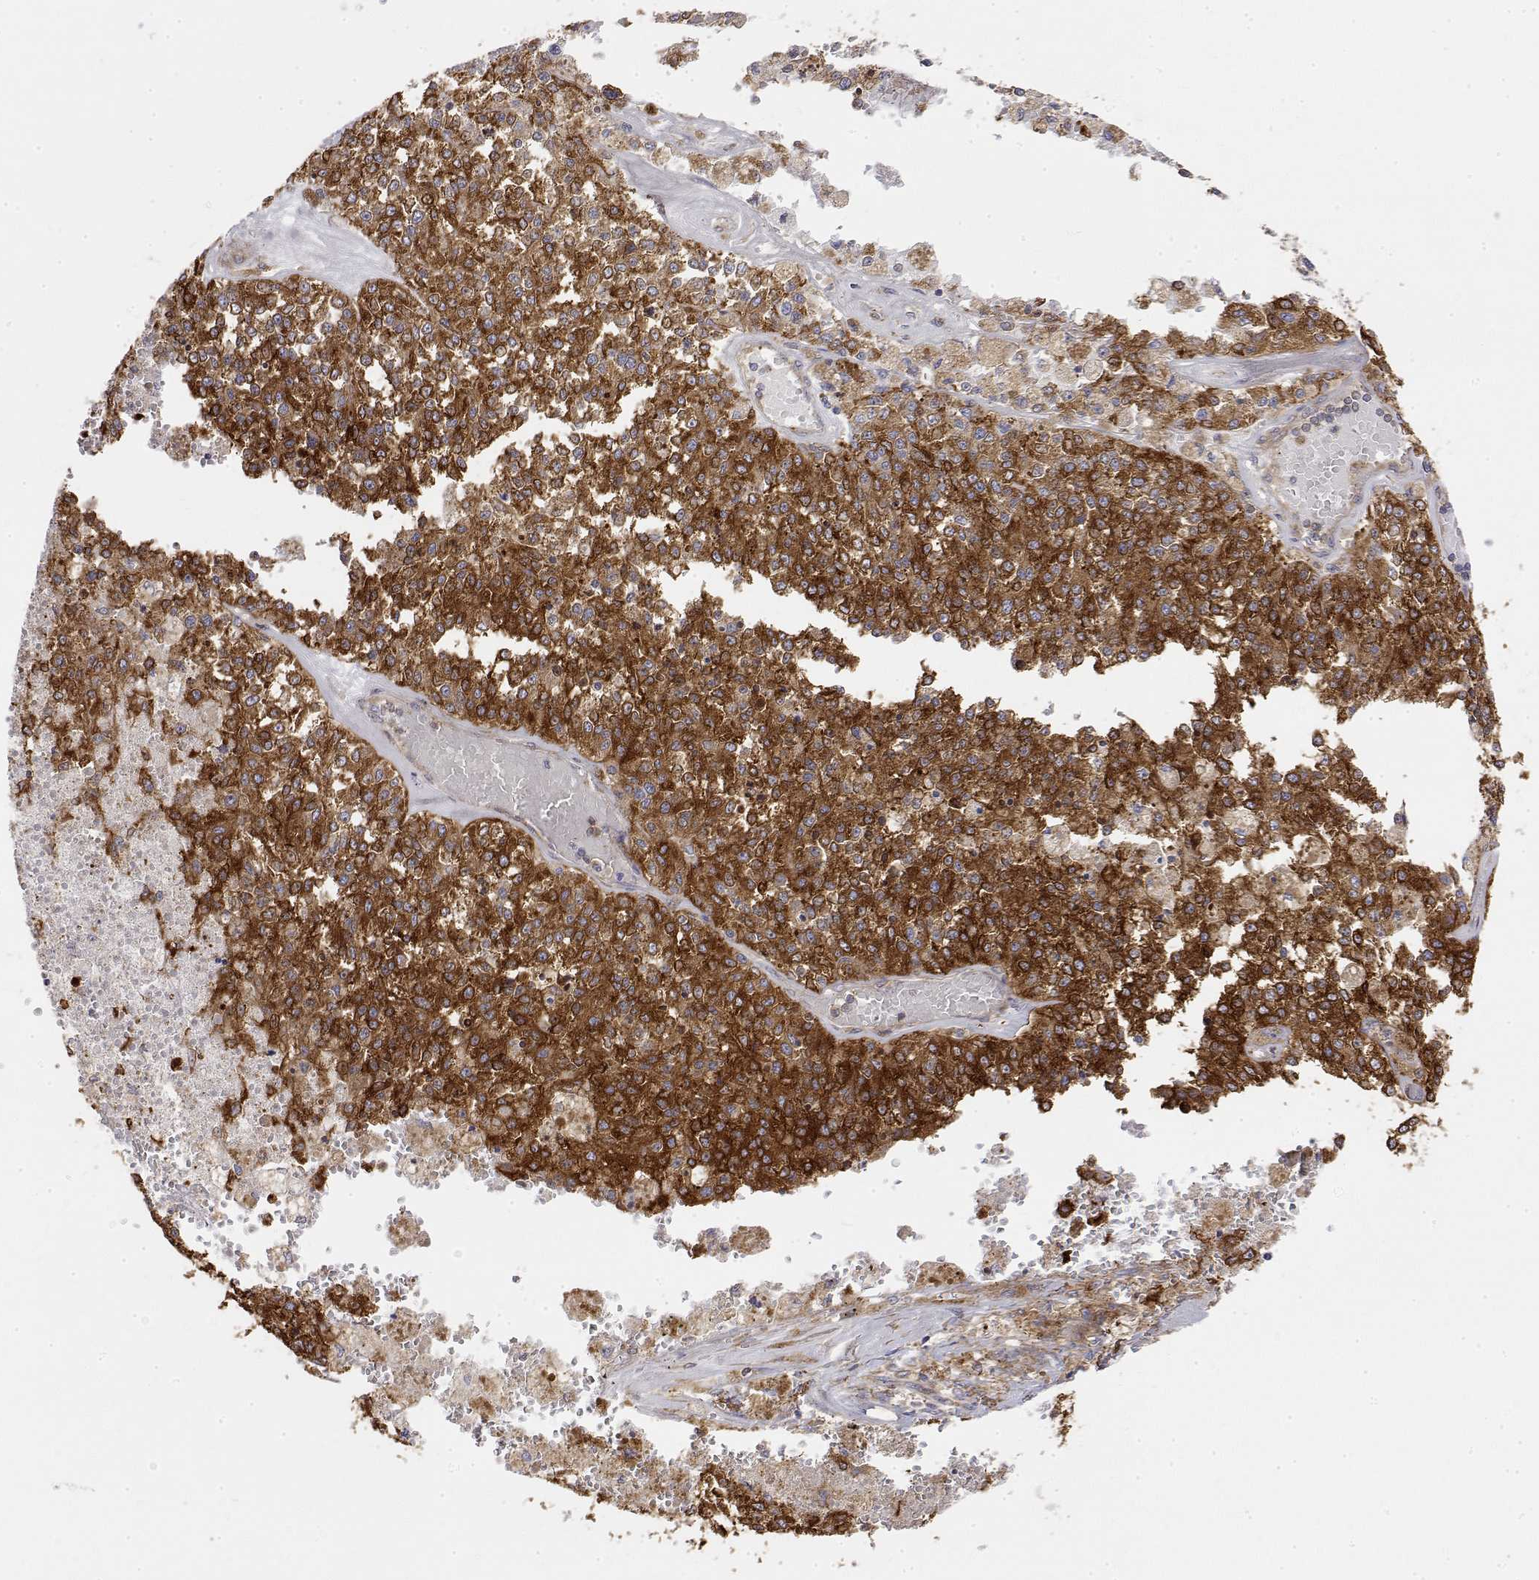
{"staining": {"intensity": "strong", "quantity": ">75%", "location": "cytoplasmic/membranous"}, "tissue": "melanoma", "cell_type": "Tumor cells", "image_type": "cancer", "snomed": [{"axis": "morphology", "description": "Malignant melanoma, Metastatic site"}, {"axis": "topography", "description": "Lymph node"}], "caption": "DAB immunohistochemical staining of melanoma reveals strong cytoplasmic/membranous protein expression in about >75% of tumor cells.", "gene": "PACSIN2", "patient": {"sex": "female", "age": 64}}